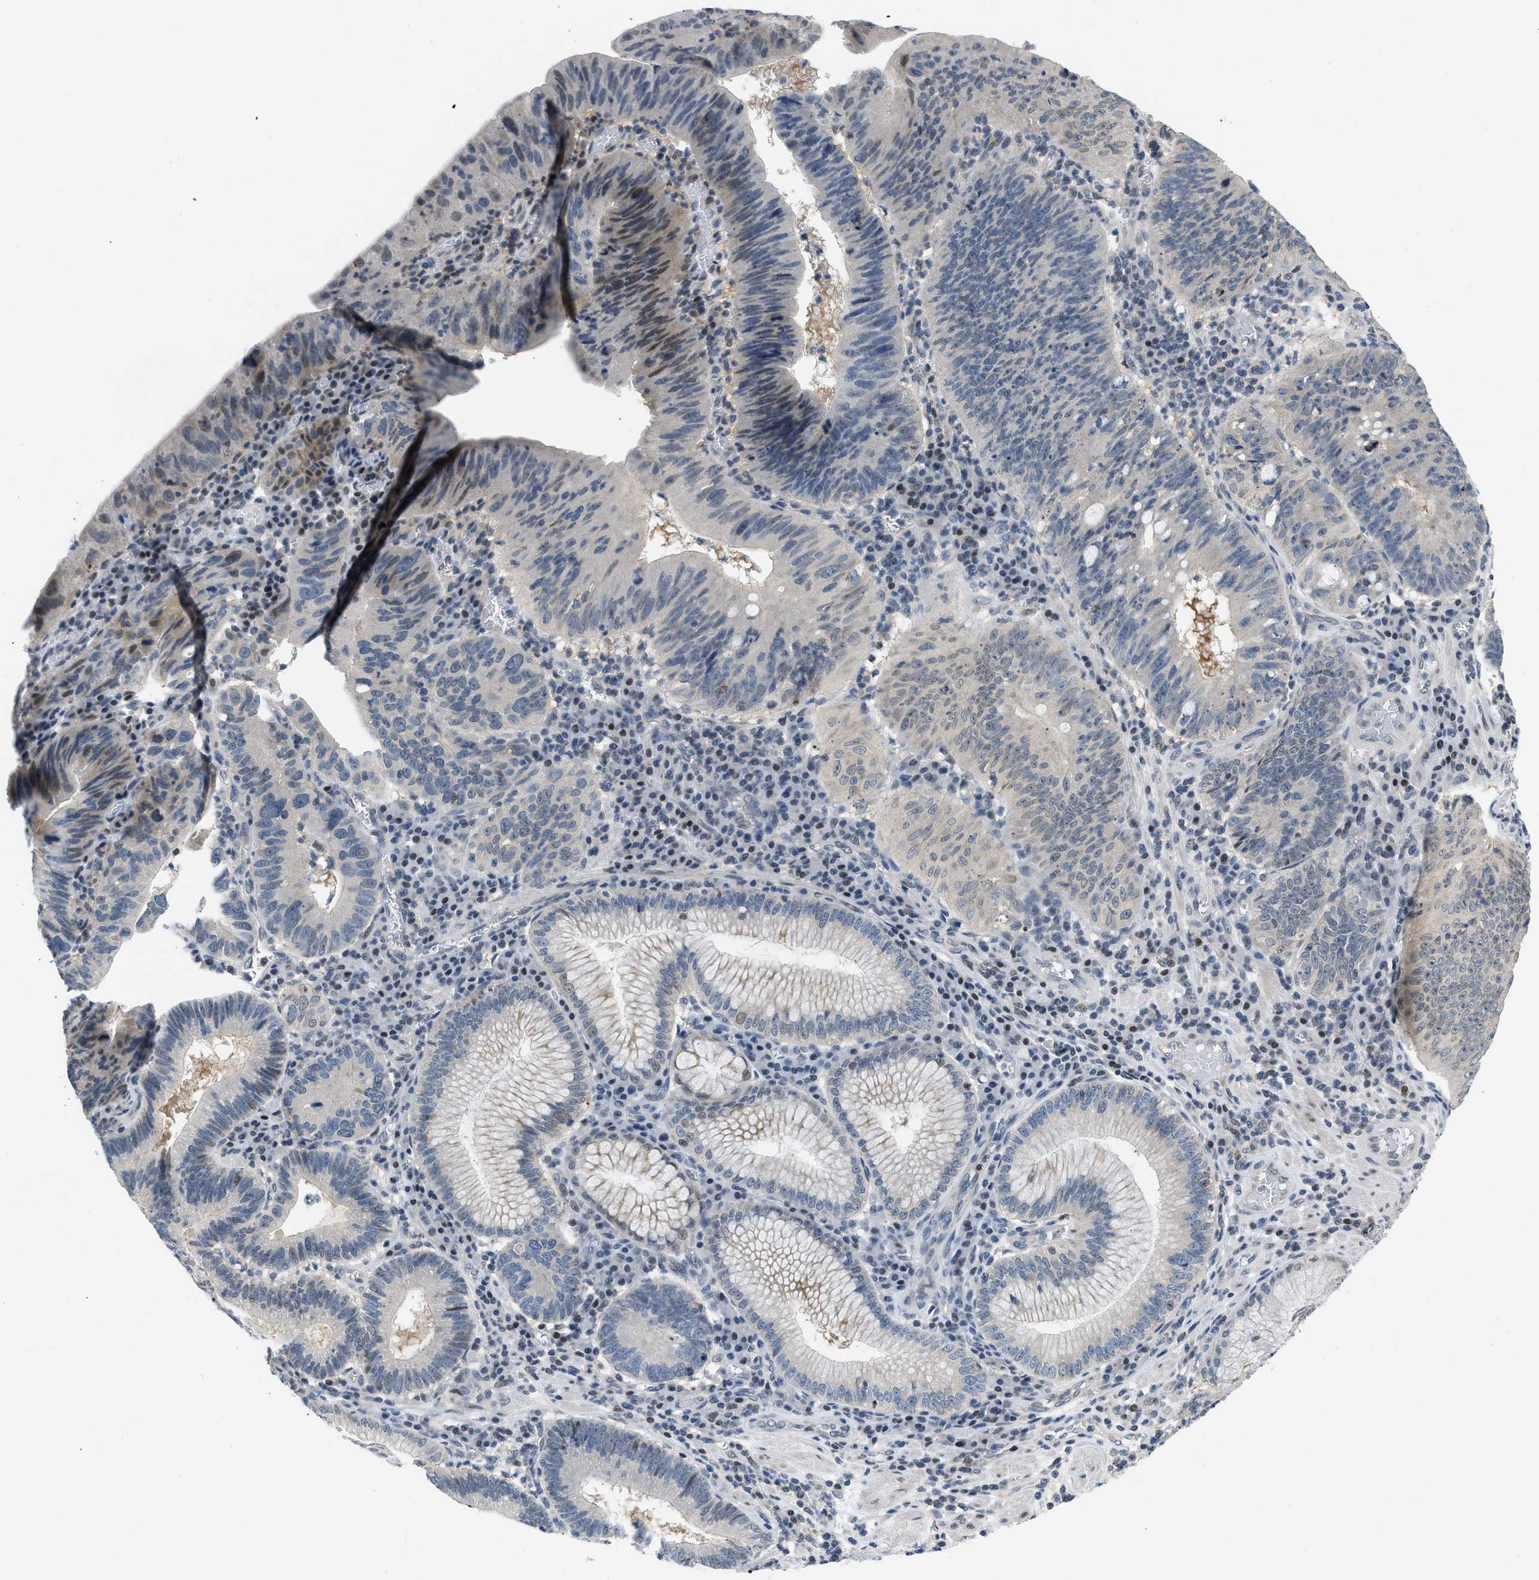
{"staining": {"intensity": "moderate", "quantity": "<25%", "location": "nuclear"}, "tissue": "stomach cancer", "cell_type": "Tumor cells", "image_type": "cancer", "snomed": [{"axis": "morphology", "description": "Adenocarcinoma, NOS"}, {"axis": "topography", "description": "Stomach"}], "caption": "Protein analysis of stomach cancer tissue displays moderate nuclear positivity in approximately <25% of tumor cells.", "gene": "OLIG3", "patient": {"sex": "male", "age": 59}}